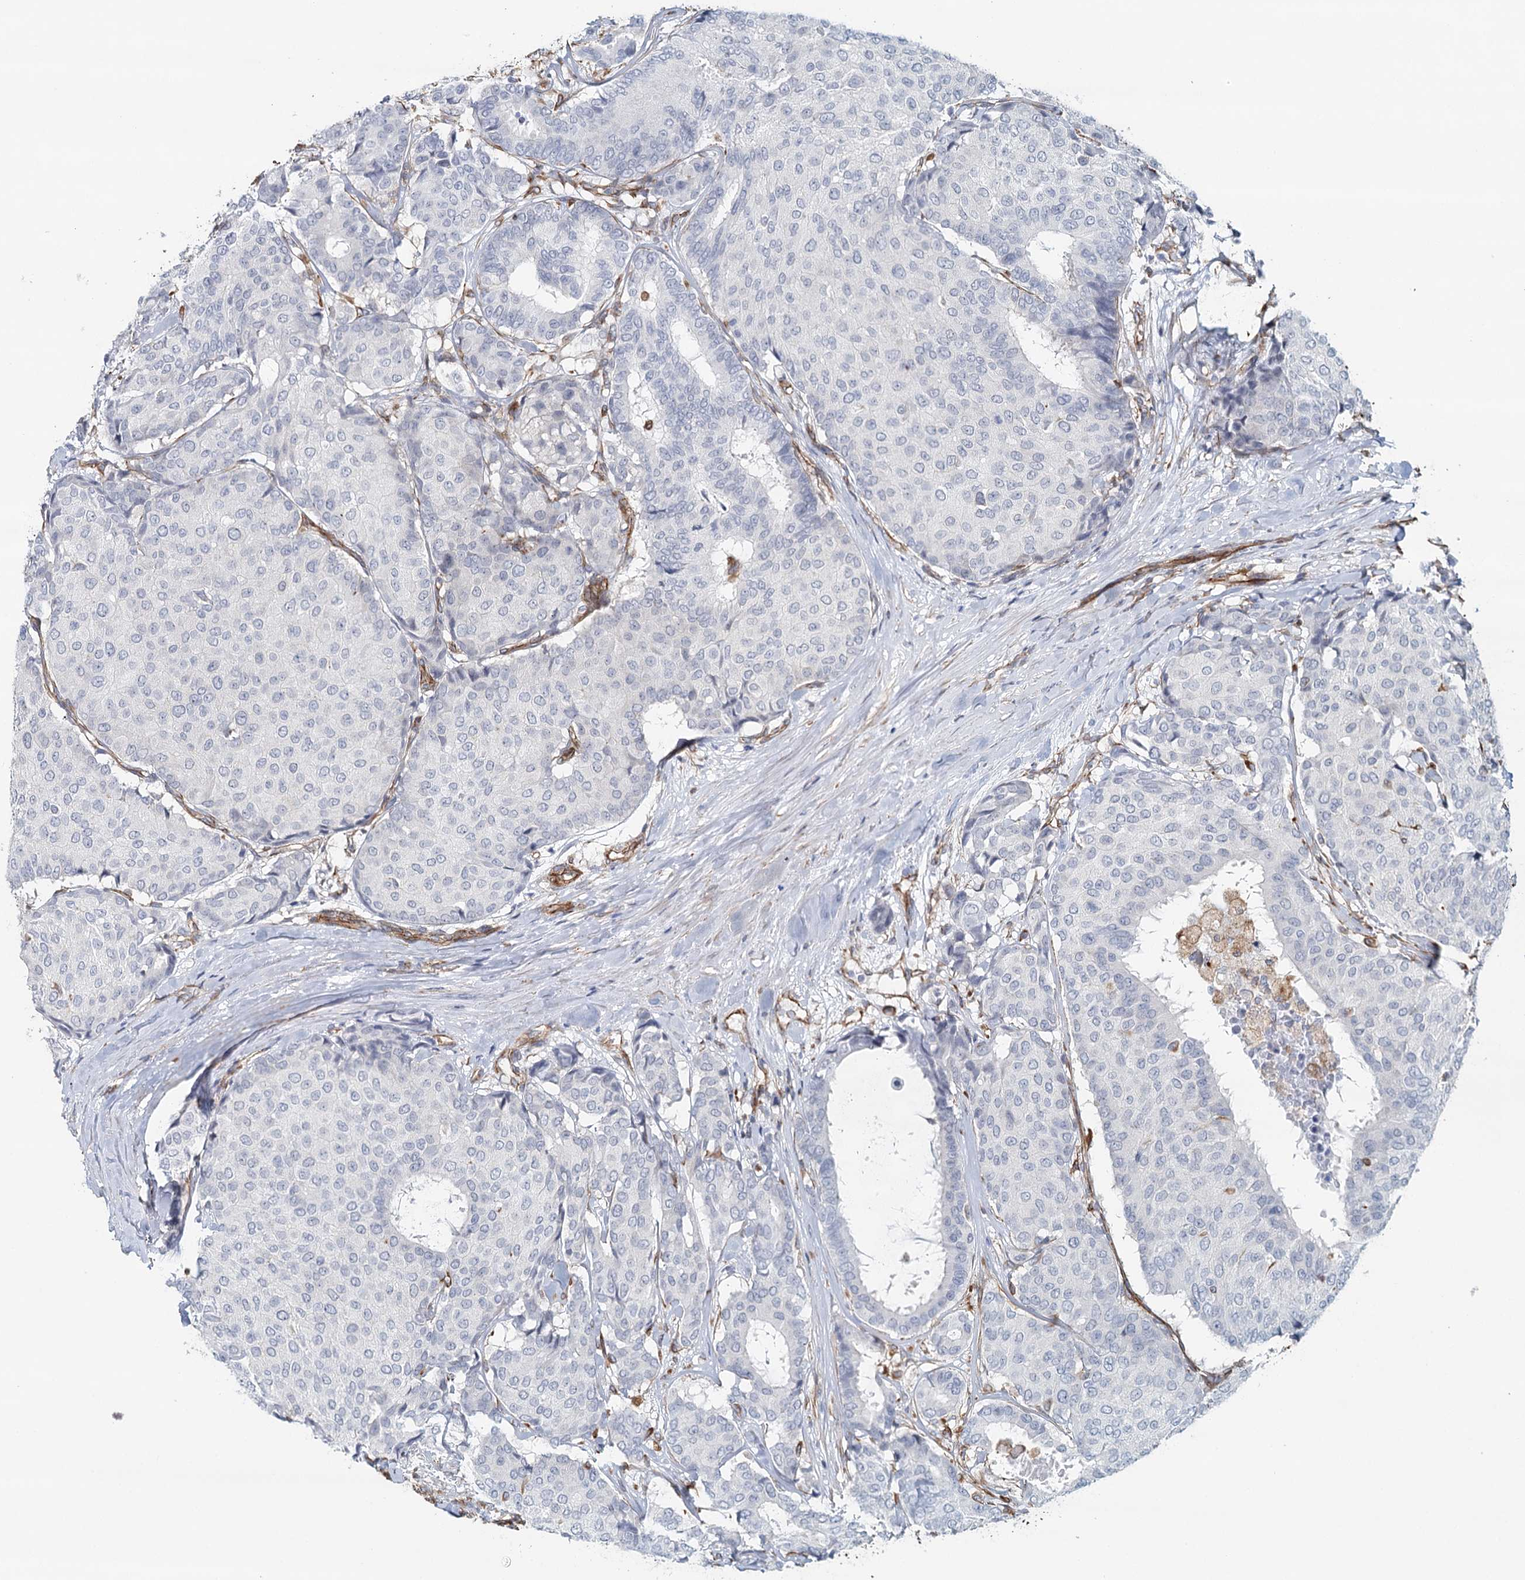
{"staining": {"intensity": "negative", "quantity": "none", "location": "none"}, "tissue": "breast cancer", "cell_type": "Tumor cells", "image_type": "cancer", "snomed": [{"axis": "morphology", "description": "Duct carcinoma"}, {"axis": "topography", "description": "Breast"}], "caption": "Tumor cells are negative for brown protein staining in breast infiltrating ductal carcinoma.", "gene": "SYNPO", "patient": {"sex": "female", "age": 75}}